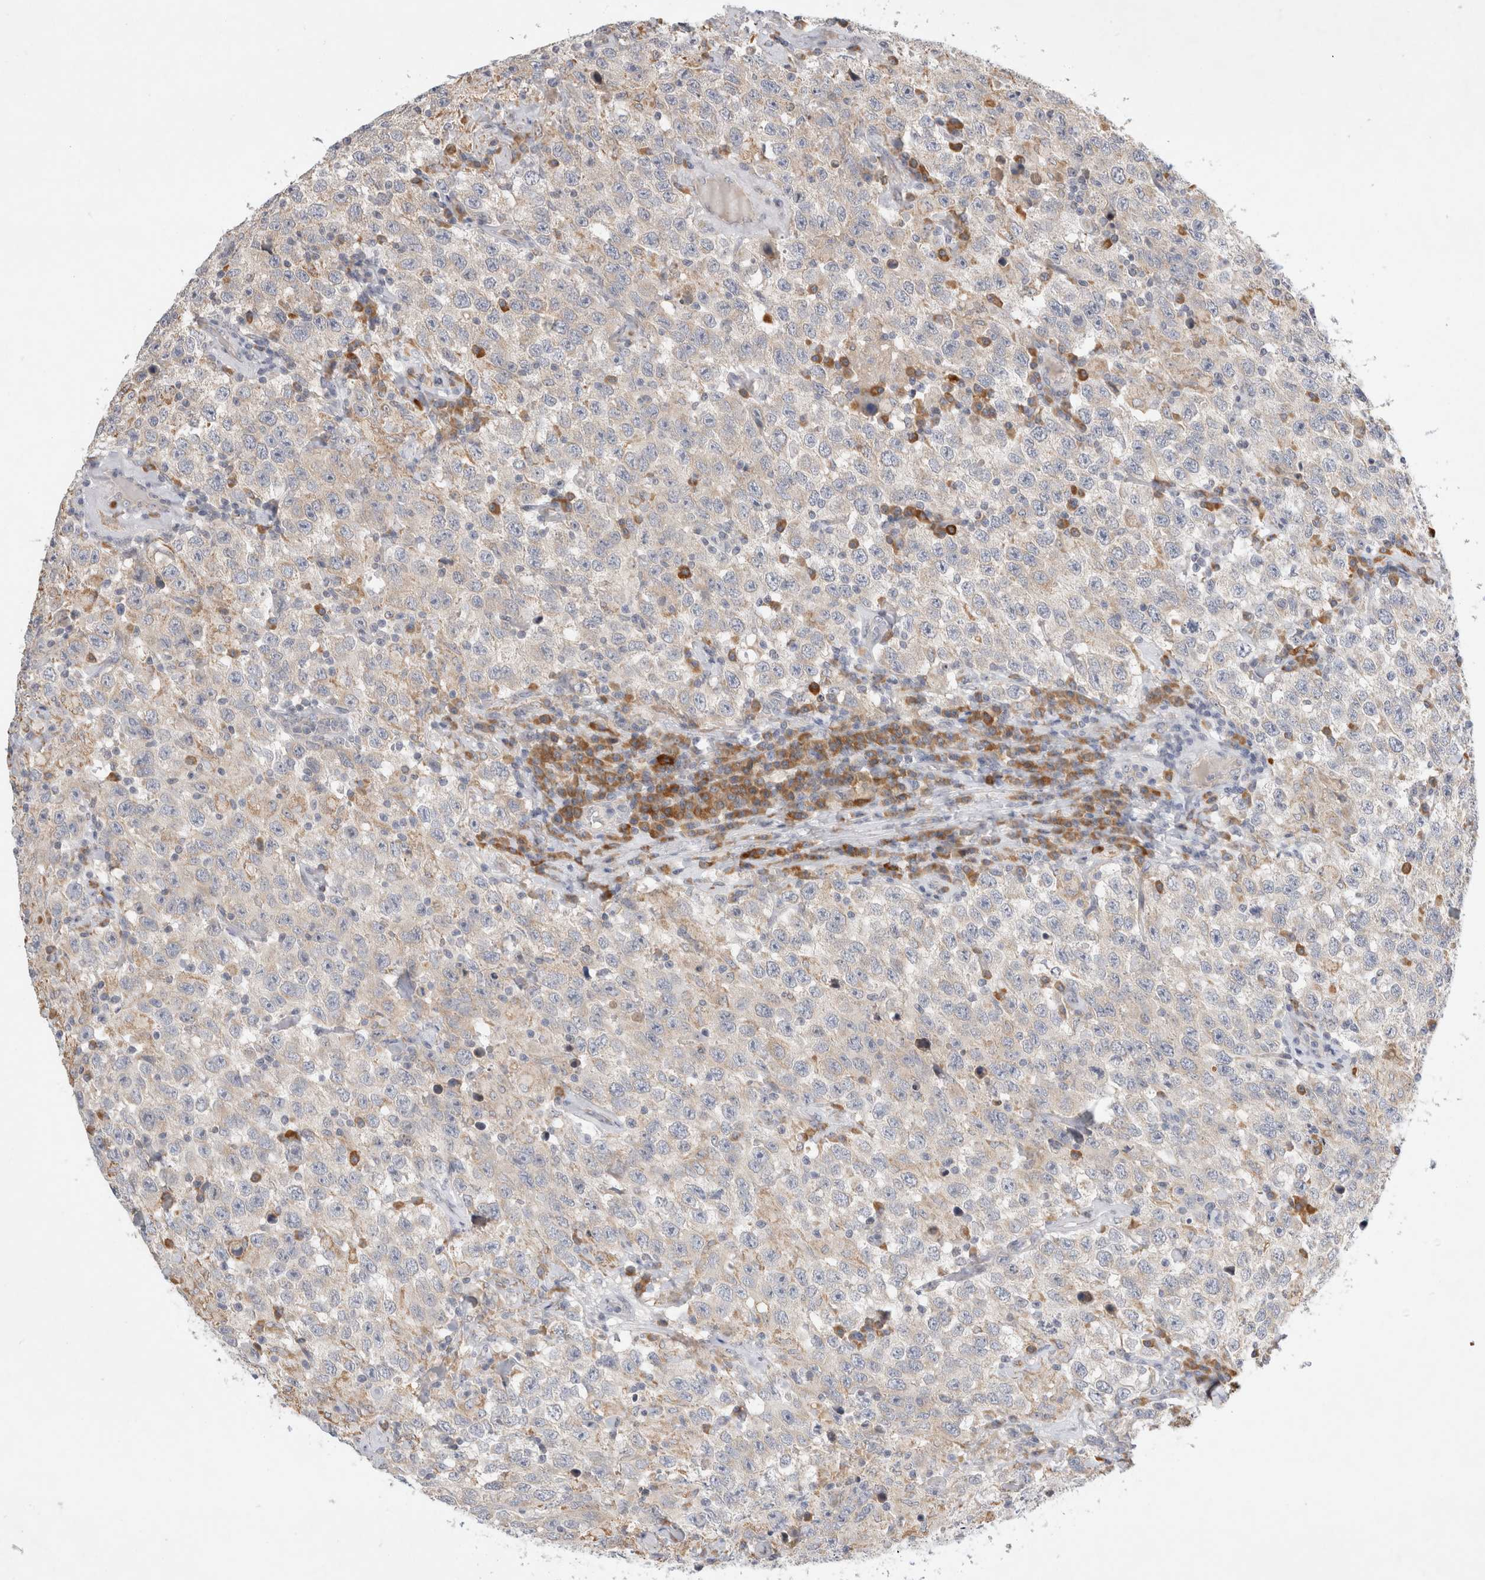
{"staining": {"intensity": "negative", "quantity": "none", "location": "none"}, "tissue": "testis cancer", "cell_type": "Tumor cells", "image_type": "cancer", "snomed": [{"axis": "morphology", "description": "Seminoma, NOS"}, {"axis": "topography", "description": "Testis"}], "caption": "An image of human testis cancer (seminoma) is negative for staining in tumor cells. (Stains: DAB (3,3'-diaminobenzidine) immunohistochemistry with hematoxylin counter stain, Microscopy: brightfield microscopy at high magnification).", "gene": "NEDD4L", "patient": {"sex": "male", "age": 41}}